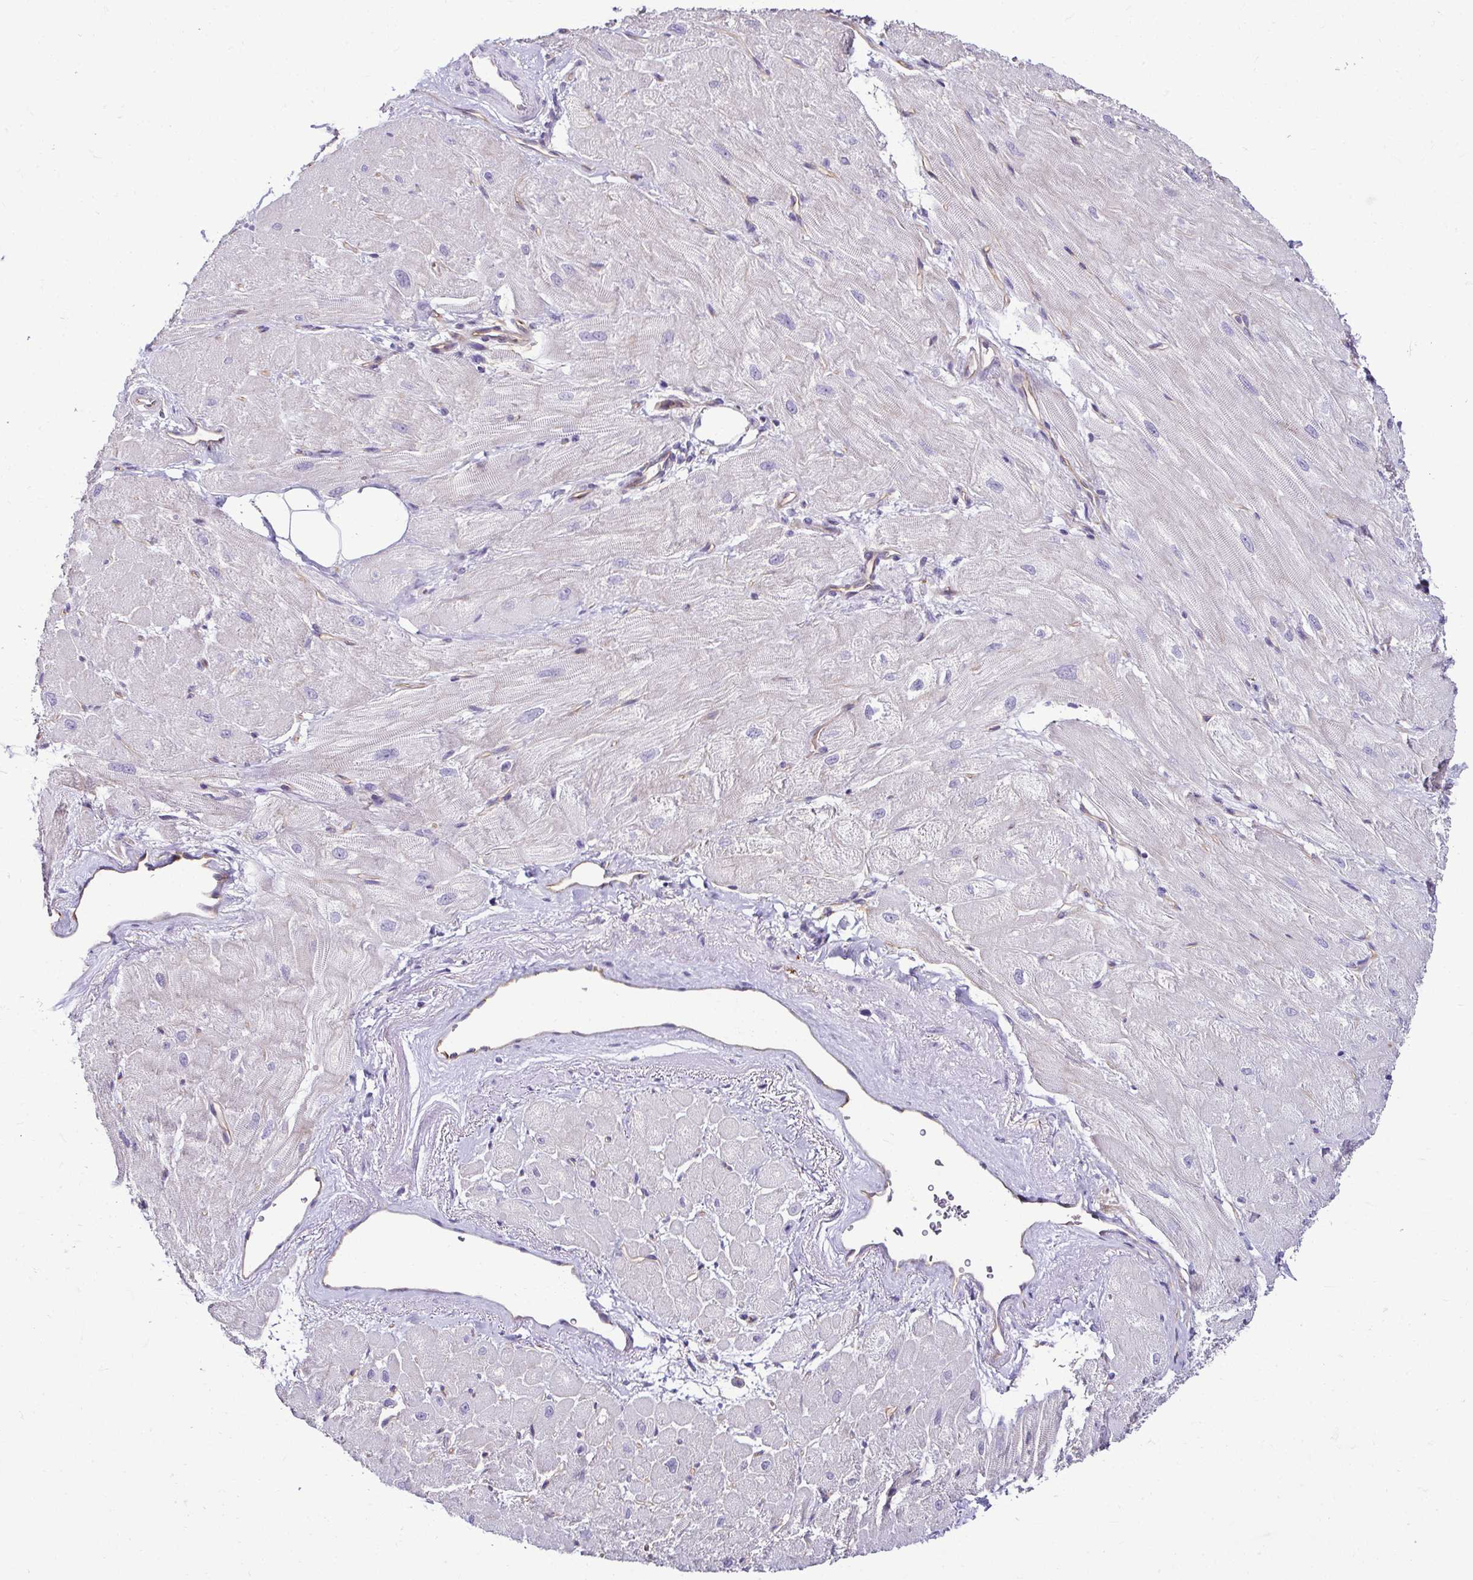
{"staining": {"intensity": "negative", "quantity": "none", "location": "none"}, "tissue": "heart muscle", "cell_type": "Cardiomyocytes", "image_type": "normal", "snomed": [{"axis": "morphology", "description": "Normal tissue, NOS"}, {"axis": "topography", "description": "Heart"}], "caption": "A histopathology image of heart muscle stained for a protein demonstrates no brown staining in cardiomyocytes. (Brightfield microscopy of DAB (3,3'-diaminobenzidine) immunohistochemistry at high magnification).", "gene": "CASP14", "patient": {"sex": "male", "age": 62}}